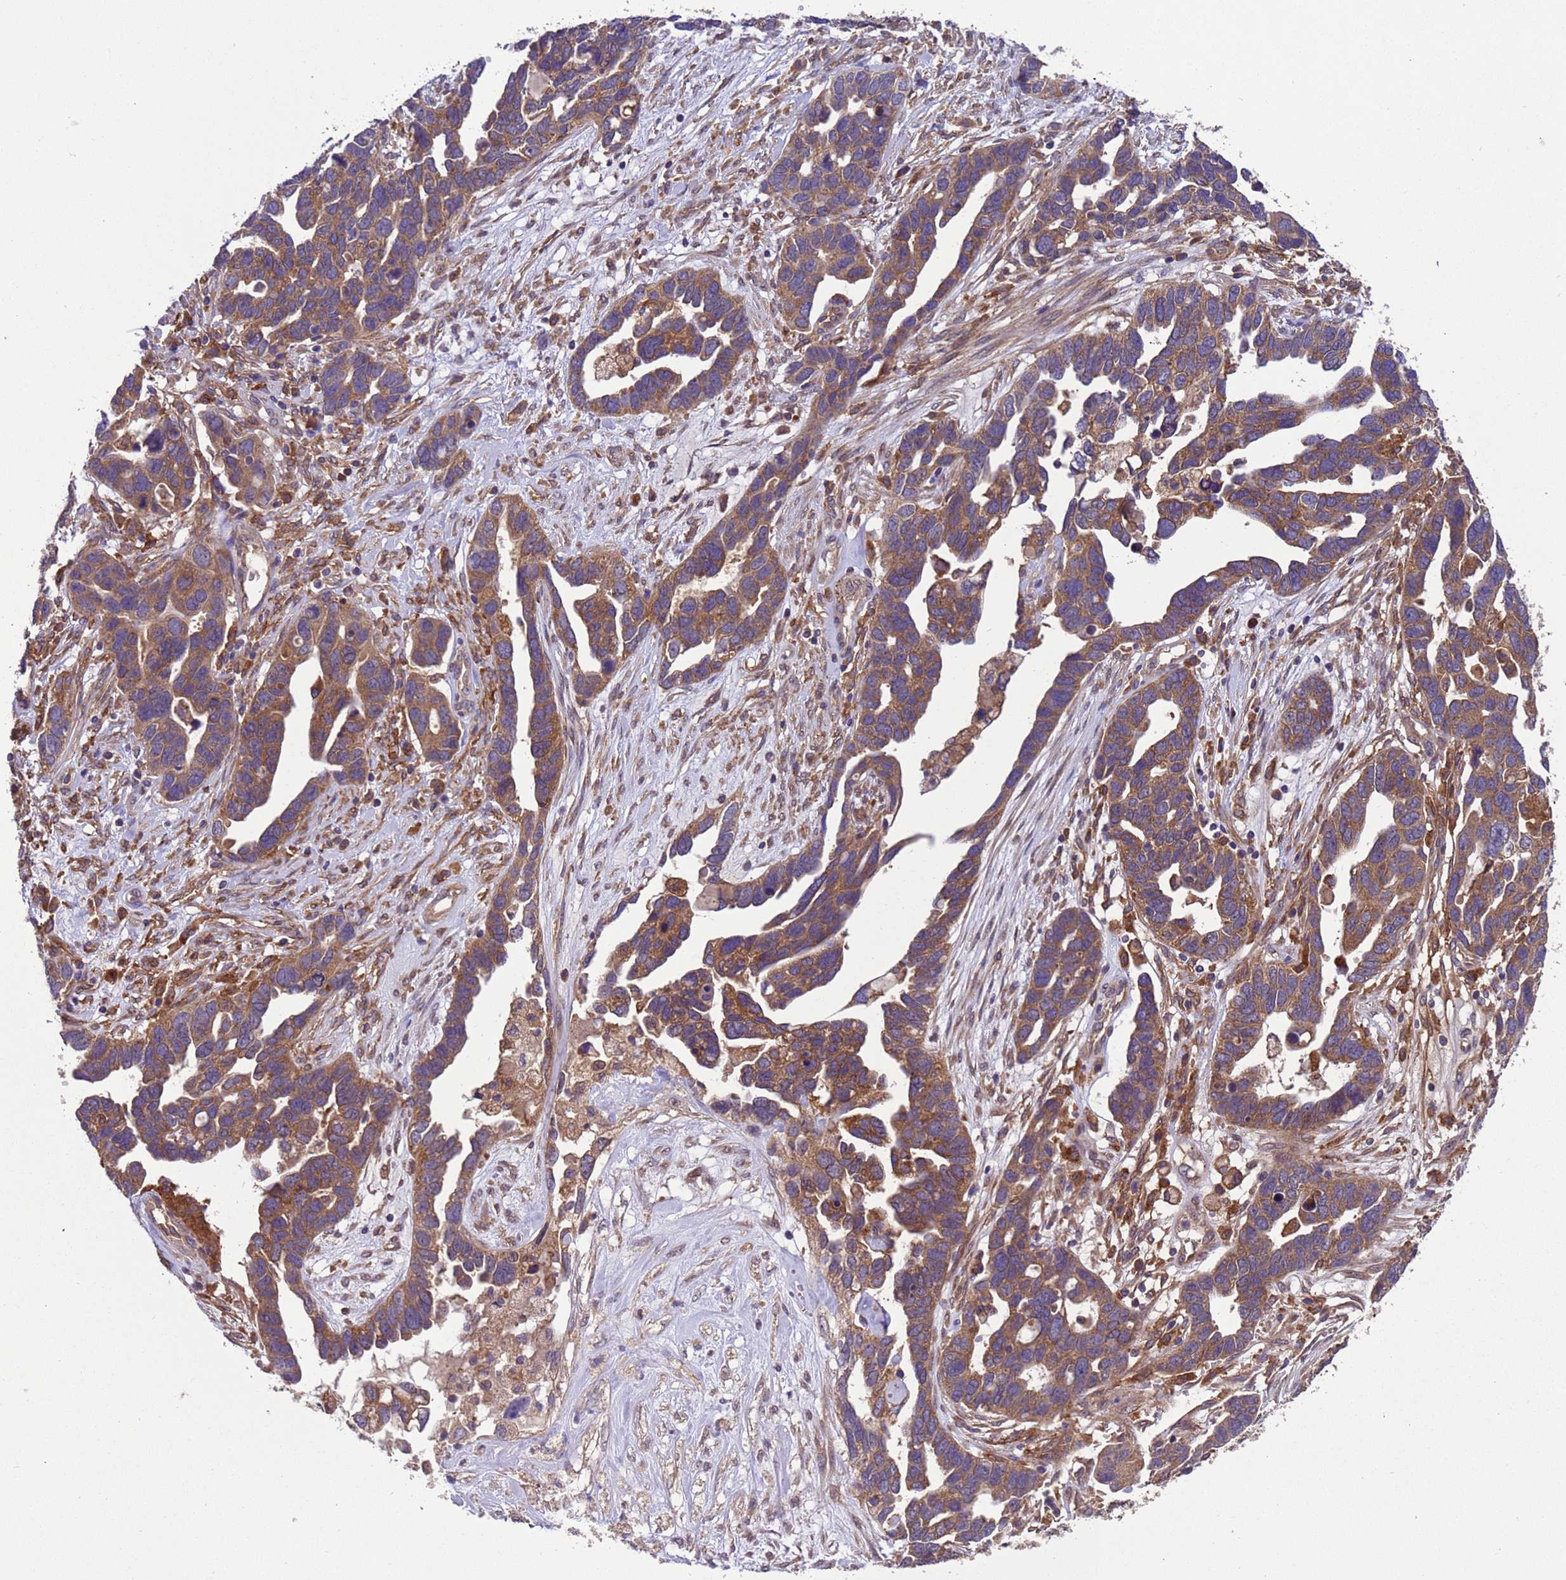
{"staining": {"intensity": "moderate", "quantity": ">75%", "location": "cytoplasmic/membranous"}, "tissue": "ovarian cancer", "cell_type": "Tumor cells", "image_type": "cancer", "snomed": [{"axis": "morphology", "description": "Cystadenocarcinoma, serous, NOS"}, {"axis": "topography", "description": "Ovary"}], "caption": "Ovarian cancer (serous cystadenocarcinoma) stained for a protein (brown) displays moderate cytoplasmic/membranous positive expression in about >75% of tumor cells.", "gene": "ARHGAP12", "patient": {"sex": "female", "age": 54}}